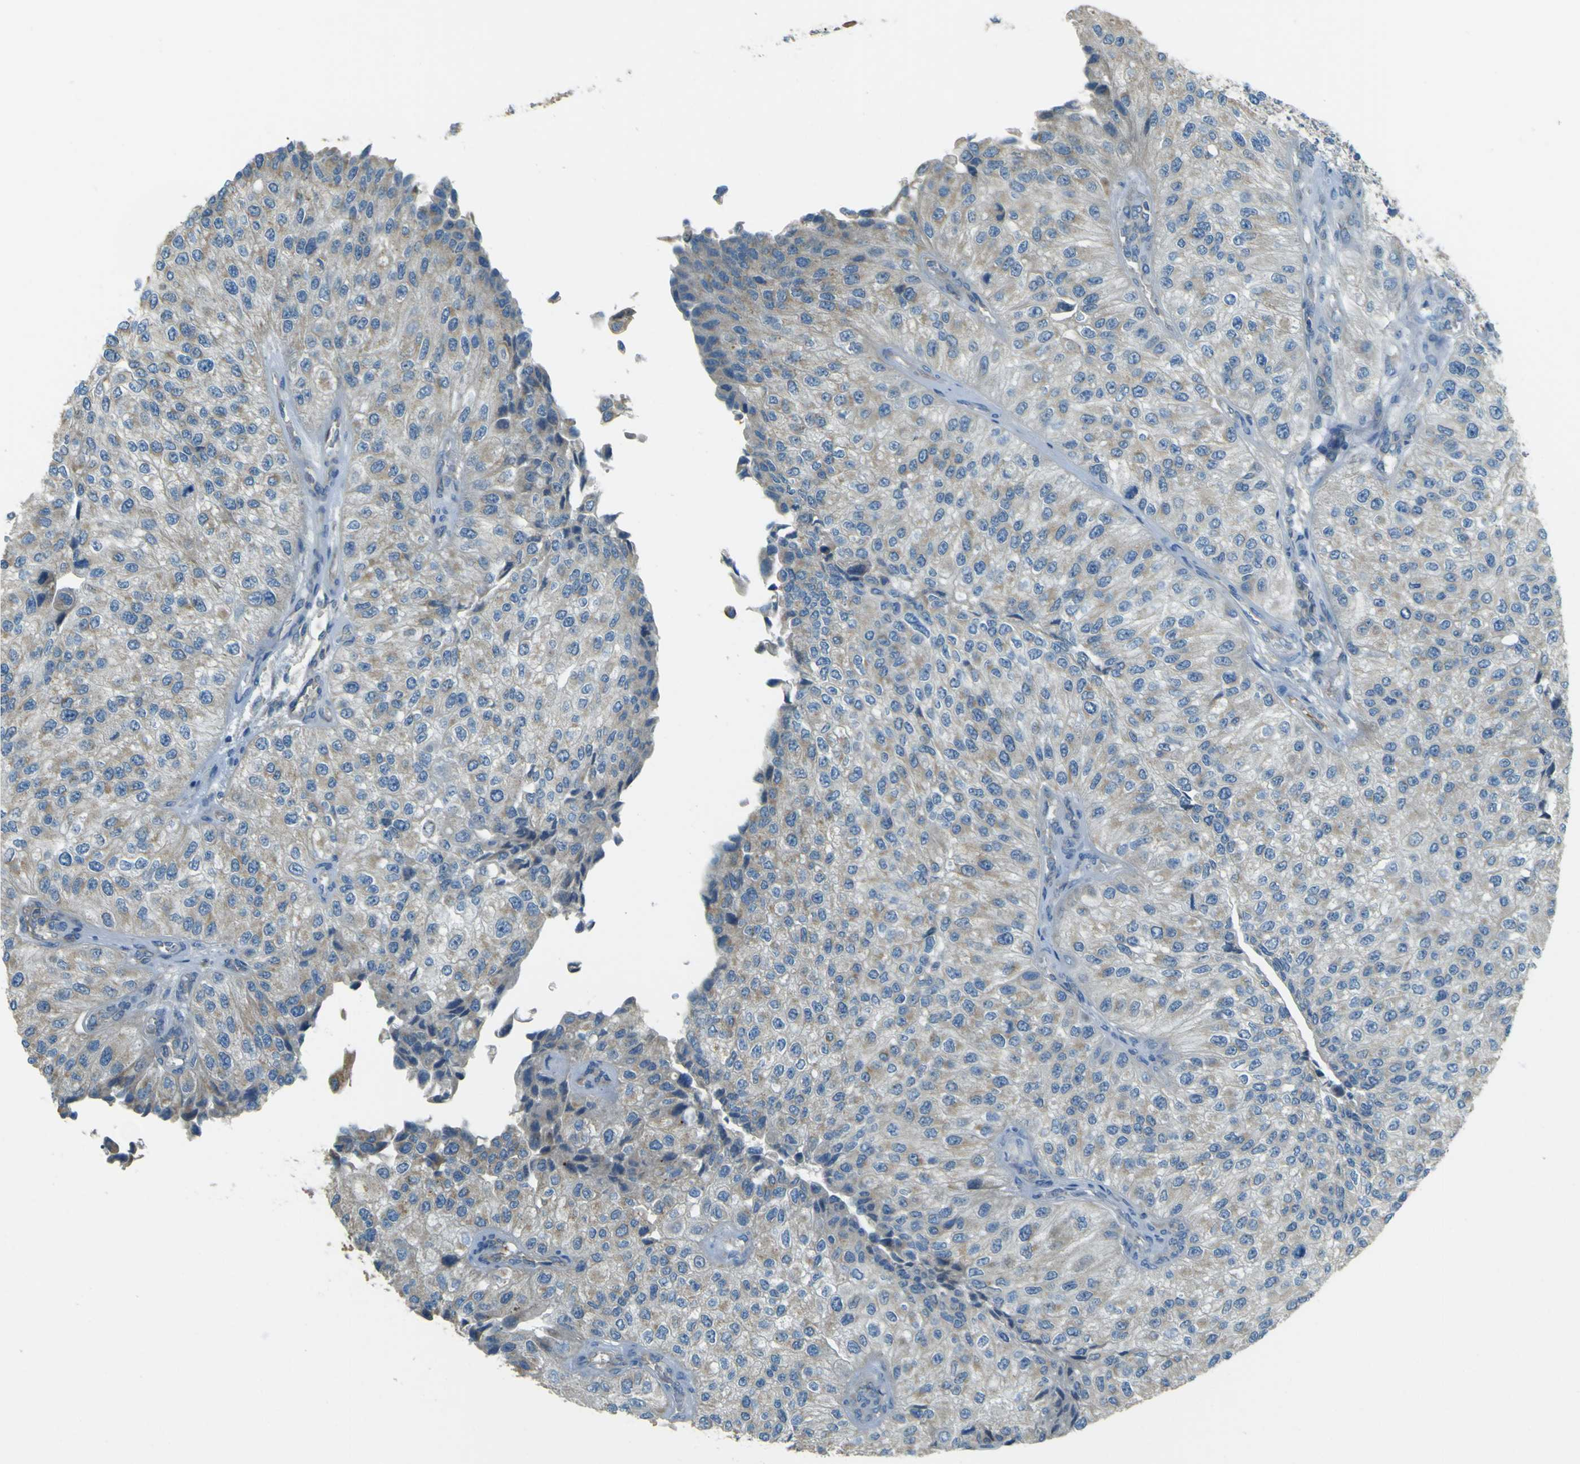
{"staining": {"intensity": "weak", "quantity": "<25%", "location": "cytoplasmic/membranous"}, "tissue": "urothelial cancer", "cell_type": "Tumor cells", "image_type": "cancer", "snomed": [{"axis": "morphology", "description": "Urothelial carcinoma, High grade"}, {"axis": "topography", "description": "Kidney"}, {"axis": "topography", "description": "Urinary bladder"}], "caption": "A micrograph of human high-grade urothelial carcinoma is negative for staining in tumor cells.", "gene": "FKTN", "patient": {"sex": "male", "age": 77}}